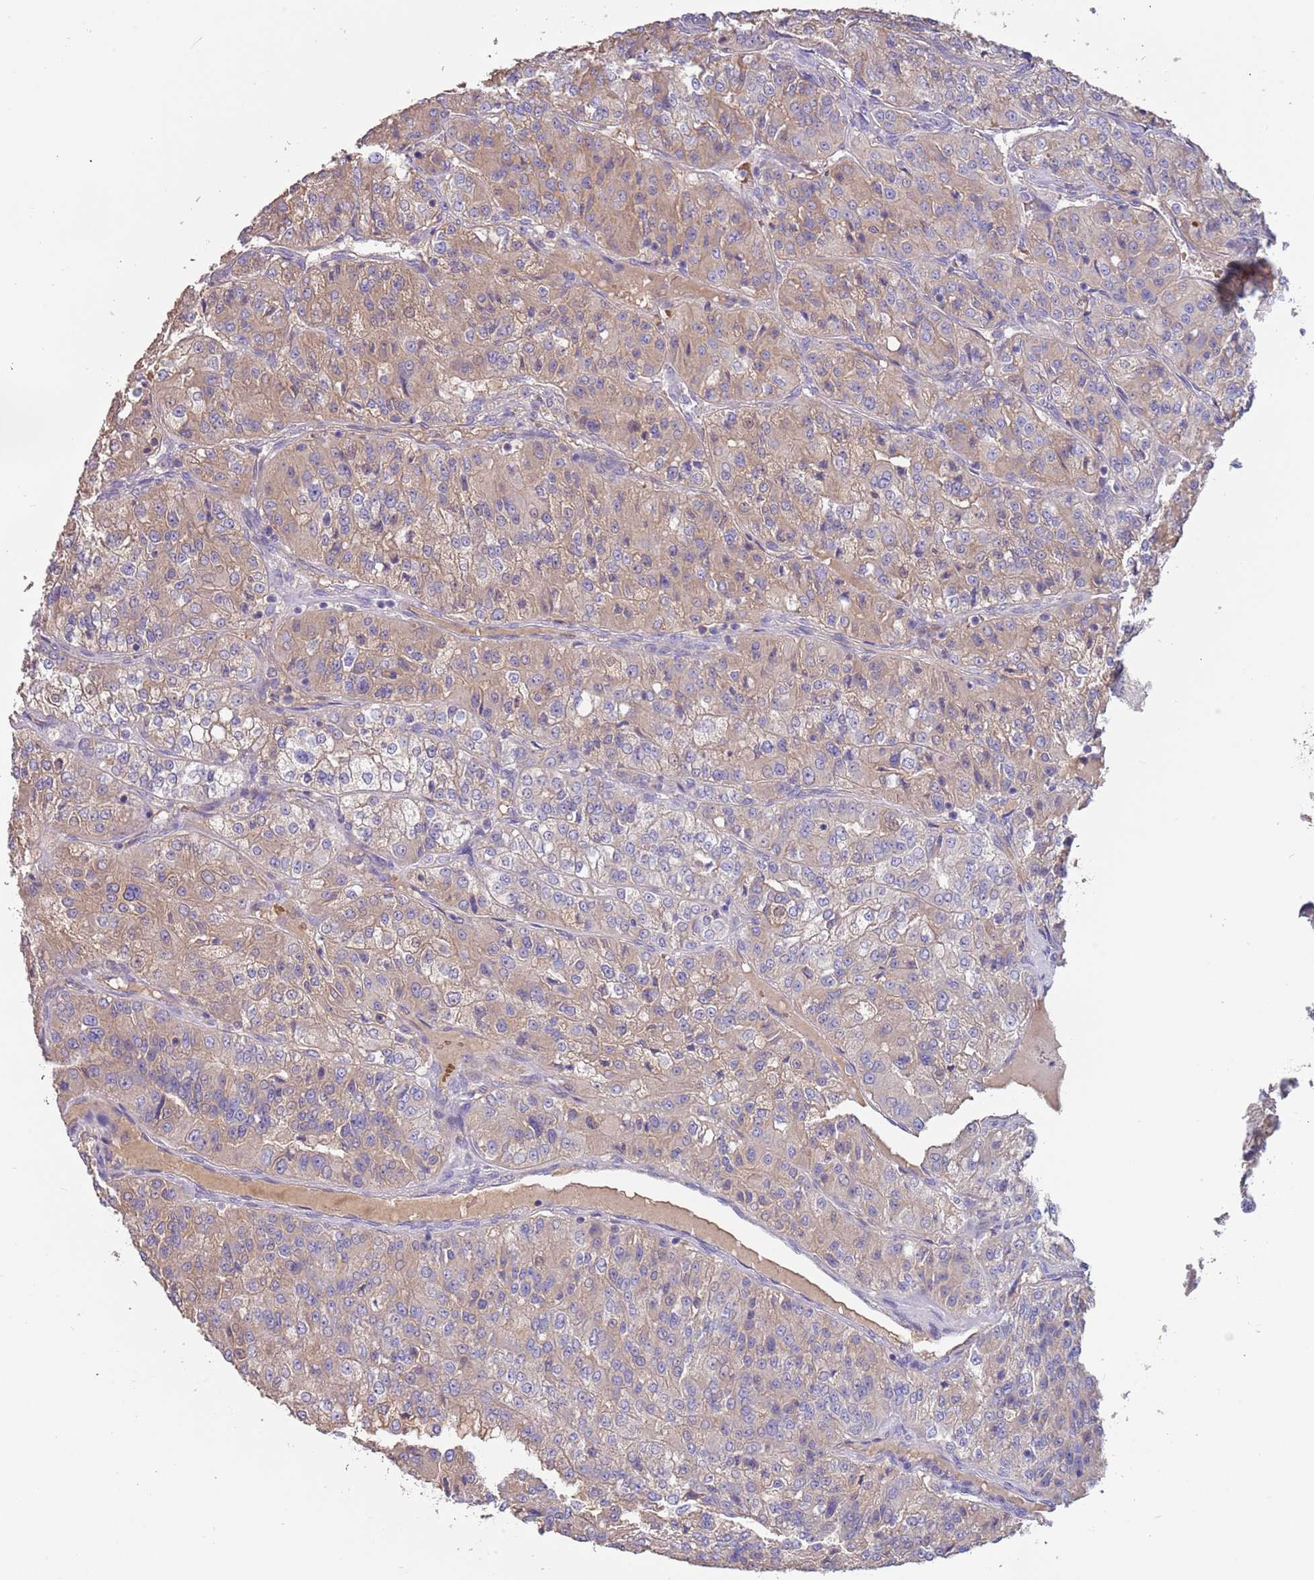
{"staining": {"intensity": "weak", "quantity": "25%-75%", "location": "cytoplasmic/membranous"}, "tissue": "renal cancer", "cell_type": "Tumor cells", "image_type": "cancer", "snomed": [{"axis": "morphology", "description": "Adenocarcinoma, NOS"}, {"axis": "topography", "description": "Kidney"}], "caption": "Immunohistochemical staining of human renal cancer (adenocarcinoma) displays low levels of weak cytoplasmic/membranous staining in approximately 25%-75% of tumor cells.", "gene": "TRMO", "patient": {"sex": "female", "age": 63}}